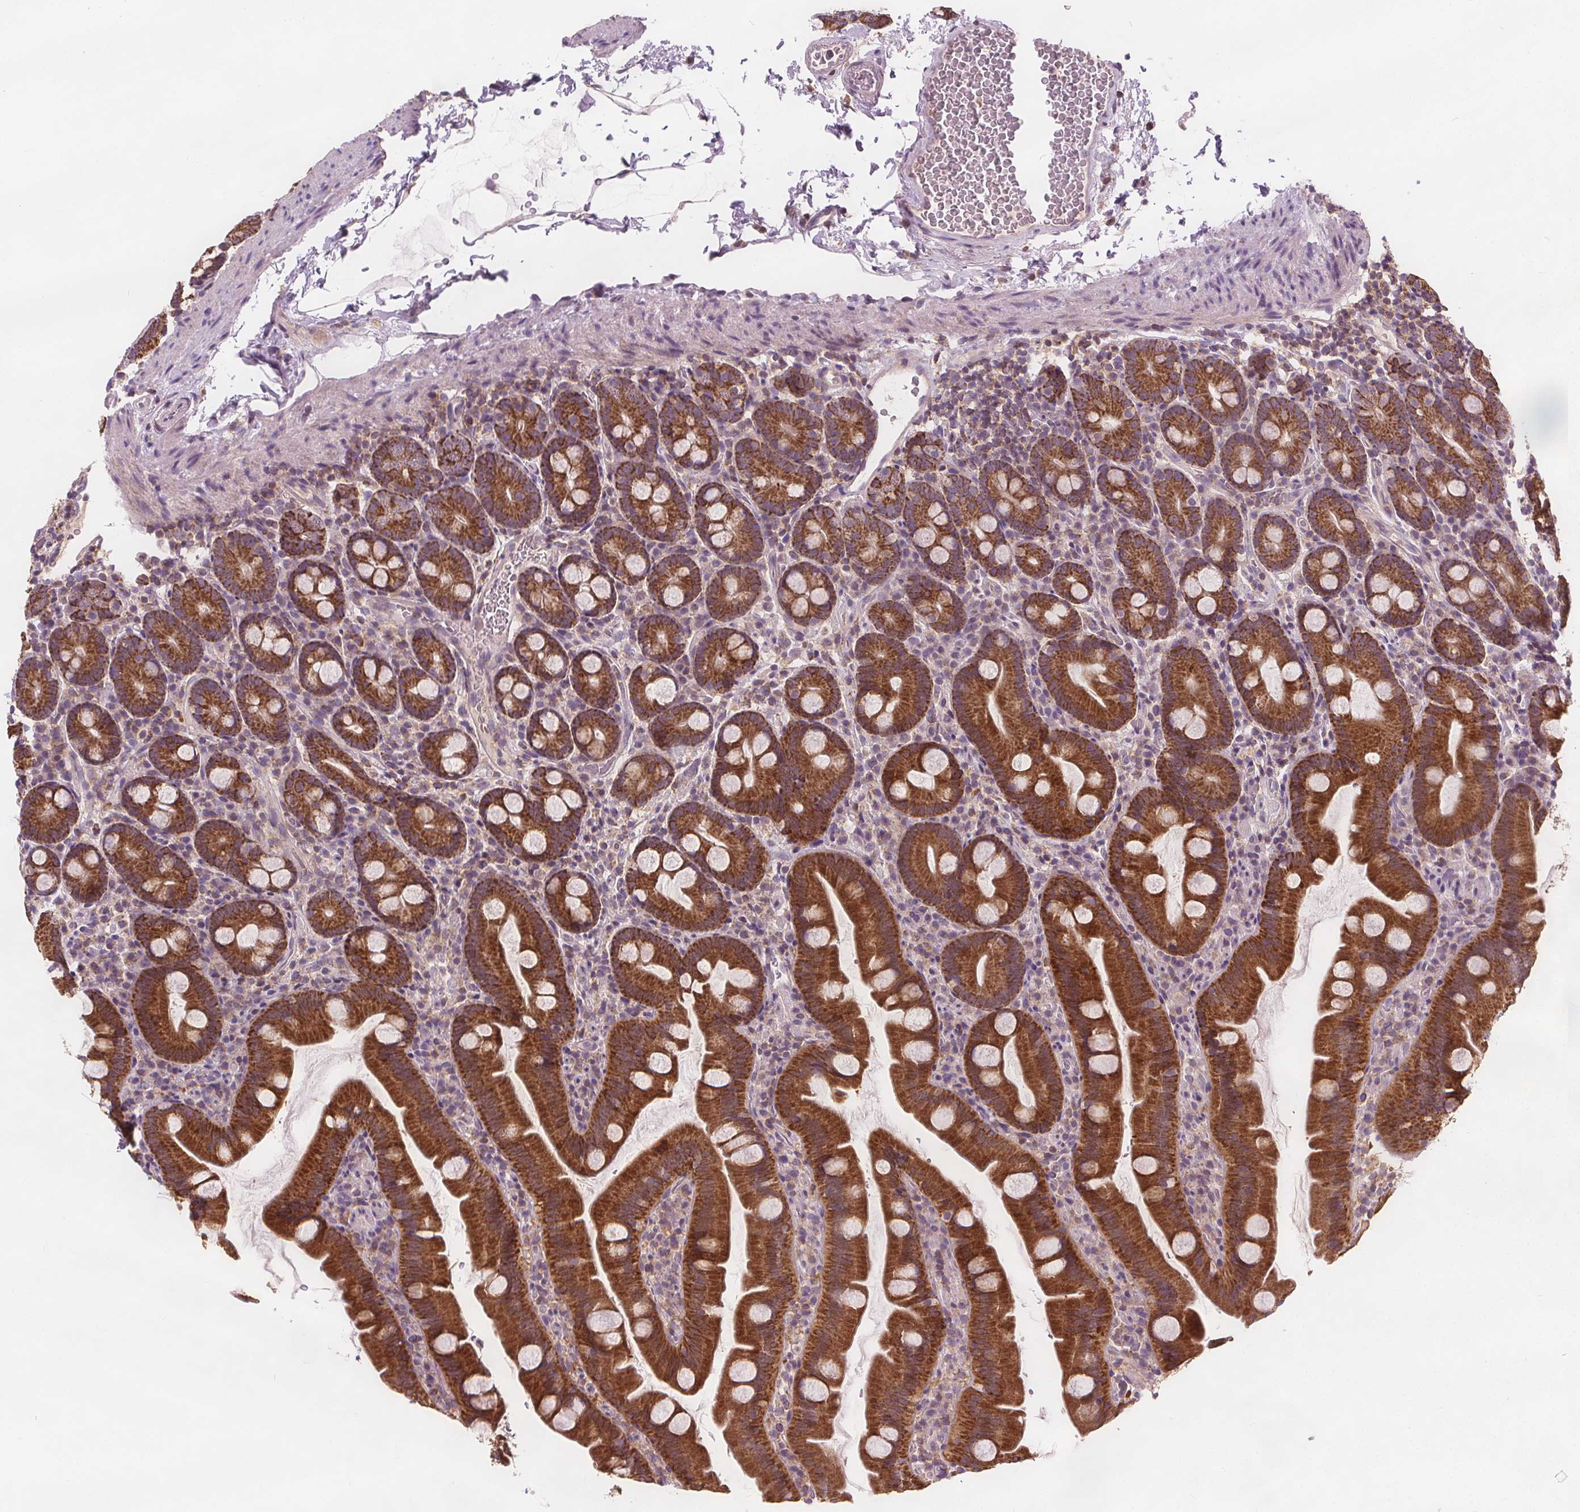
{"staining": {"intensity": "strong", "quantity": ">75%", "location": "cytoplasmic/membranous"}, "tissue": "small intestine", "cell_type": "Glandular cells", "image_type": "normal", "snomed": [{"axis": "morphology", "description": "Normal tissue, NOS"}, {"axis": "topography", "description": "Small intestine"}], "caption": "Immunohistochemical staining of unremarkable small intestine reveals high levels of strong cytoplasmic/membranous staining in approximately >75% of glandular cells. (Stains: DAB in brown, nuclei in blue, Microscopy: brightfield microscopy at high magnification).", "gene": "RAB20", "patient": {"sex": "female", "age": 68}}